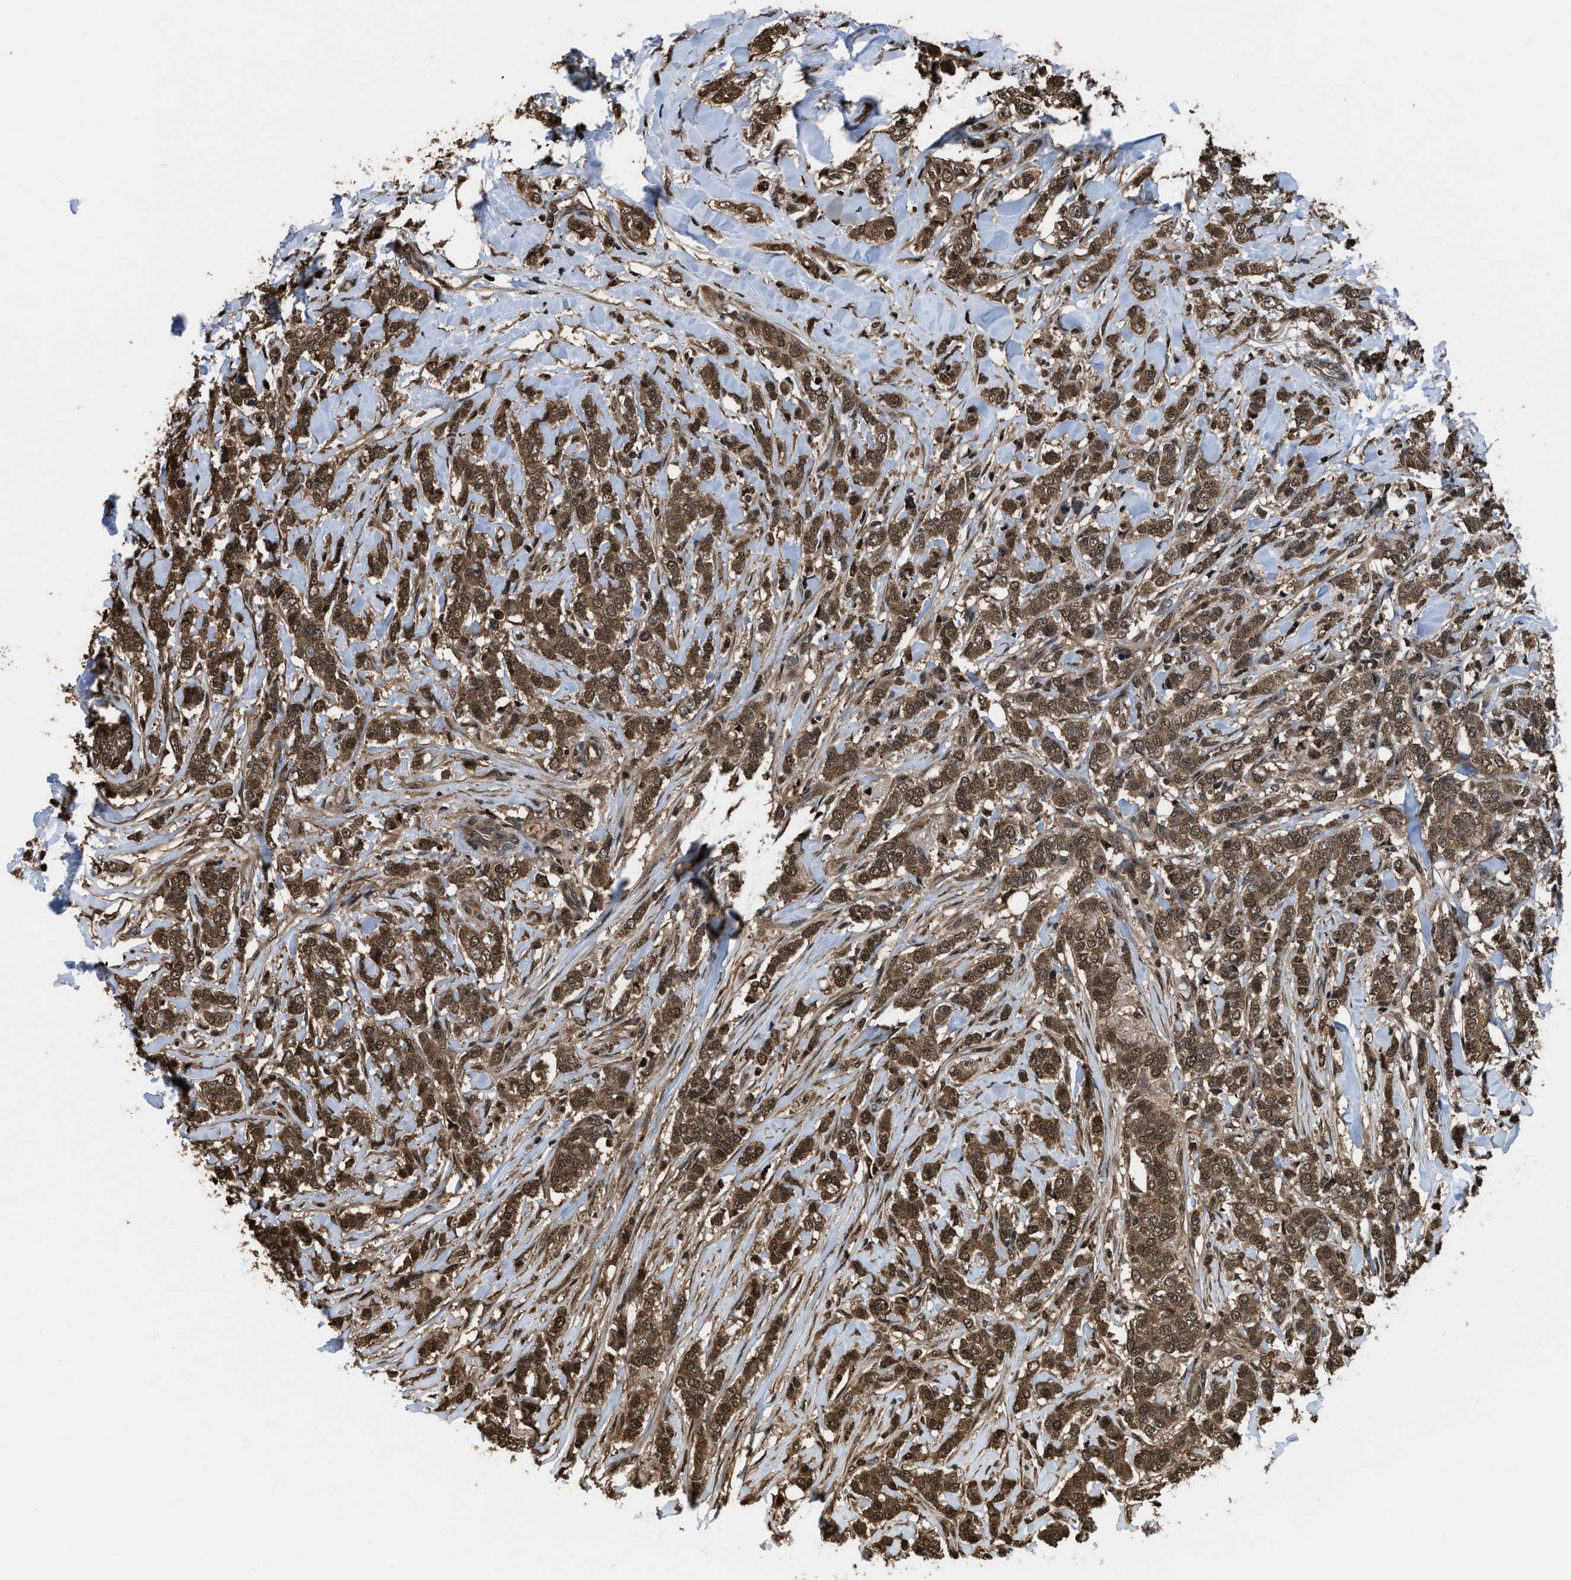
{"staining": {"intensity": "moderate", "quantity": ">75%", "location": "cytoplasmic/membranous,nuclear"}, "tissue": "breast cancer", "cell_type": "Tumor cells", "image_type": "cancer", "snomed": [{"axis": "morphology", "description": "Lobular carcinoma"}, {"axis": "topography", "description": "Skin"}, {"axis": "topography", "description": "Breast"}], "caption": "The photomicrograph displays immunohistochemical staining of lobular carcinoma (breast). There is moderate cytoplasmic/membranous and nuclear positivity is appreciated in about >75% of tumor cells. (Brightfield microscopy of DAB IHC at high magnification).", "gene": "FNTA", "patient": {"sex": "female", "age": 46}}